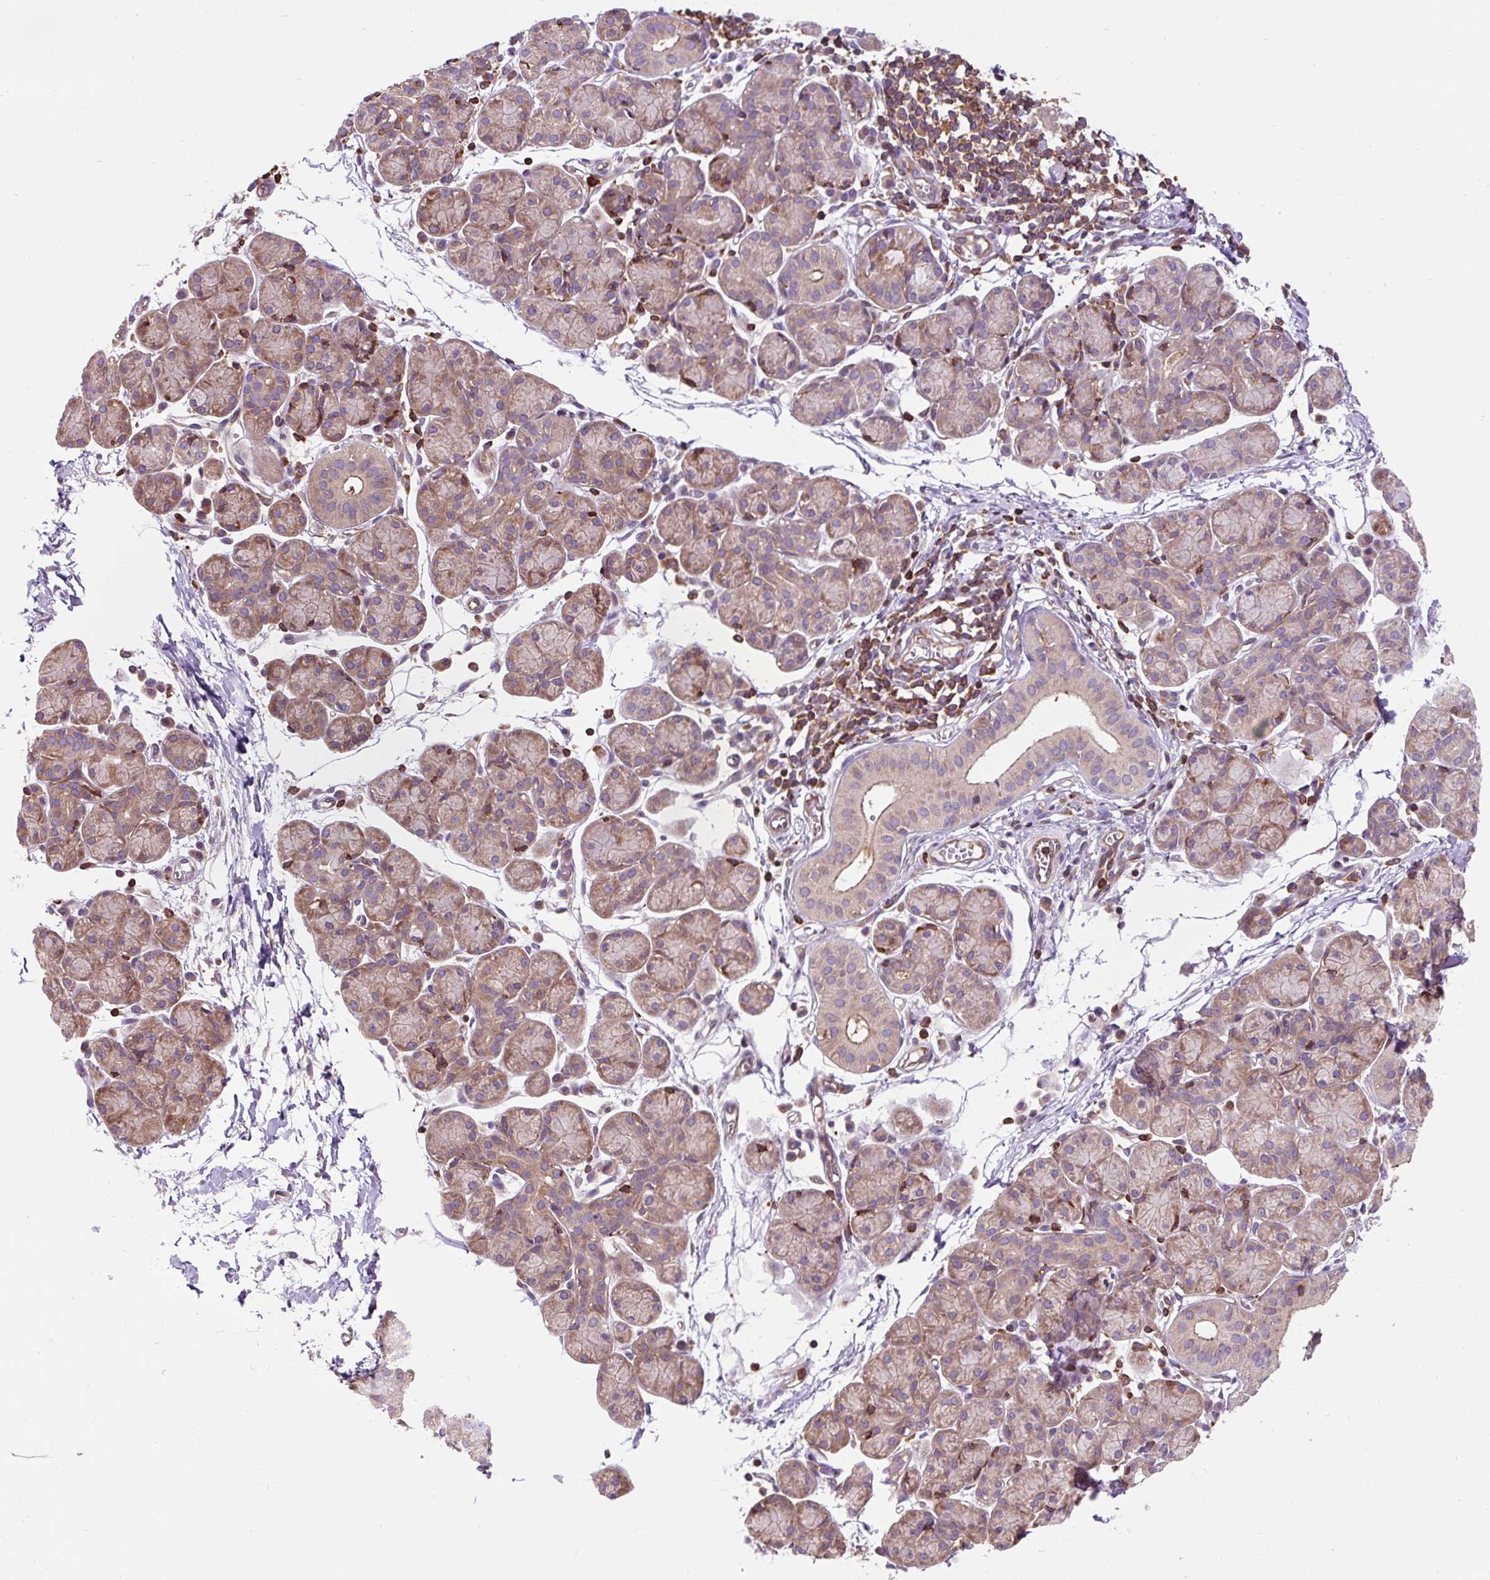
{"staining": {"intensity": "moderate", "quantity": "25%-75%", "location": "cytoplasmic/membranous"}, "tissue": "salivary gland", "cell_type": "Glandular cells", "image_type": "normal", "snomed": [{"axis": "morphology", "description": "Normal tissue, NOS"}, {"axis": "morphology", "description": "Inflammation, NOS"}, {"axis": "topography", "description": "Lymph node"}, {"axis": "topography", "description": "Salivary gland"}], "caption": "Immunohistochemistry (IHC) (DAB) staining of normal salivary gland shows moderate cytoplasmic/membranous protein expression in about 25%-75% of glandular cells.", "gene": "CISD3", "patient": {"sex": "male", "age": 3}}